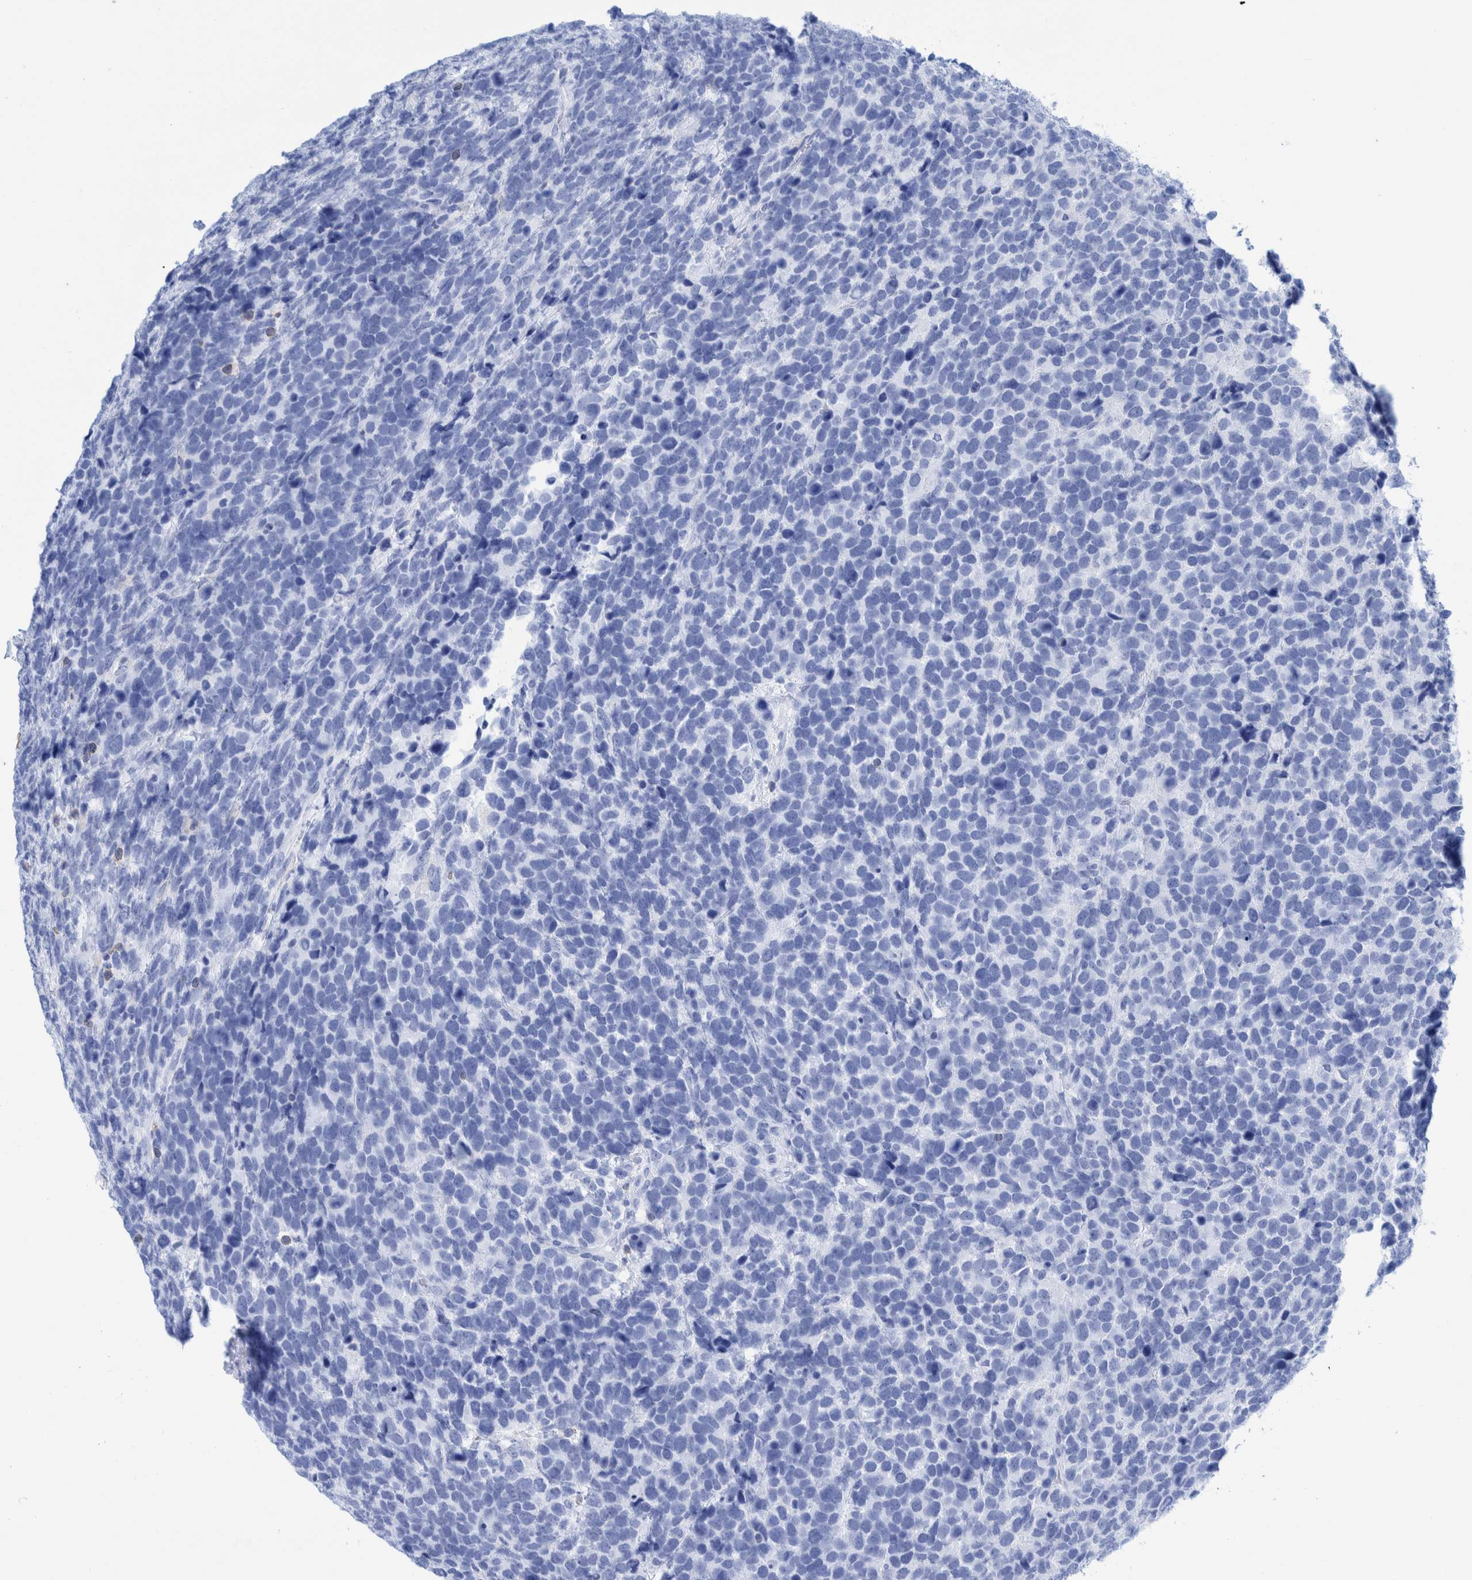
{"staining": {"intensity": "negative", "quantity": "none", "location": "none"}, "tissue": "urothelial cancer", "cell_type": "Tumor cells", "image_type": "cancer", "snomed": [{"axis": "morphology", "description": "Urothelial carcinoma, High grade"}, {"axis": "topography", "description": "Urinary bladder"}], "caption": "Immunohistochemistry photomicrograph of human urothelial carcinoma (high-grade) stained for a protein (brown), which demonstrates no positivity in tumor cells. Nuclei are stained in blue.", "gene": "KRT14", "patient": {"sex": "female", "age": 82}}